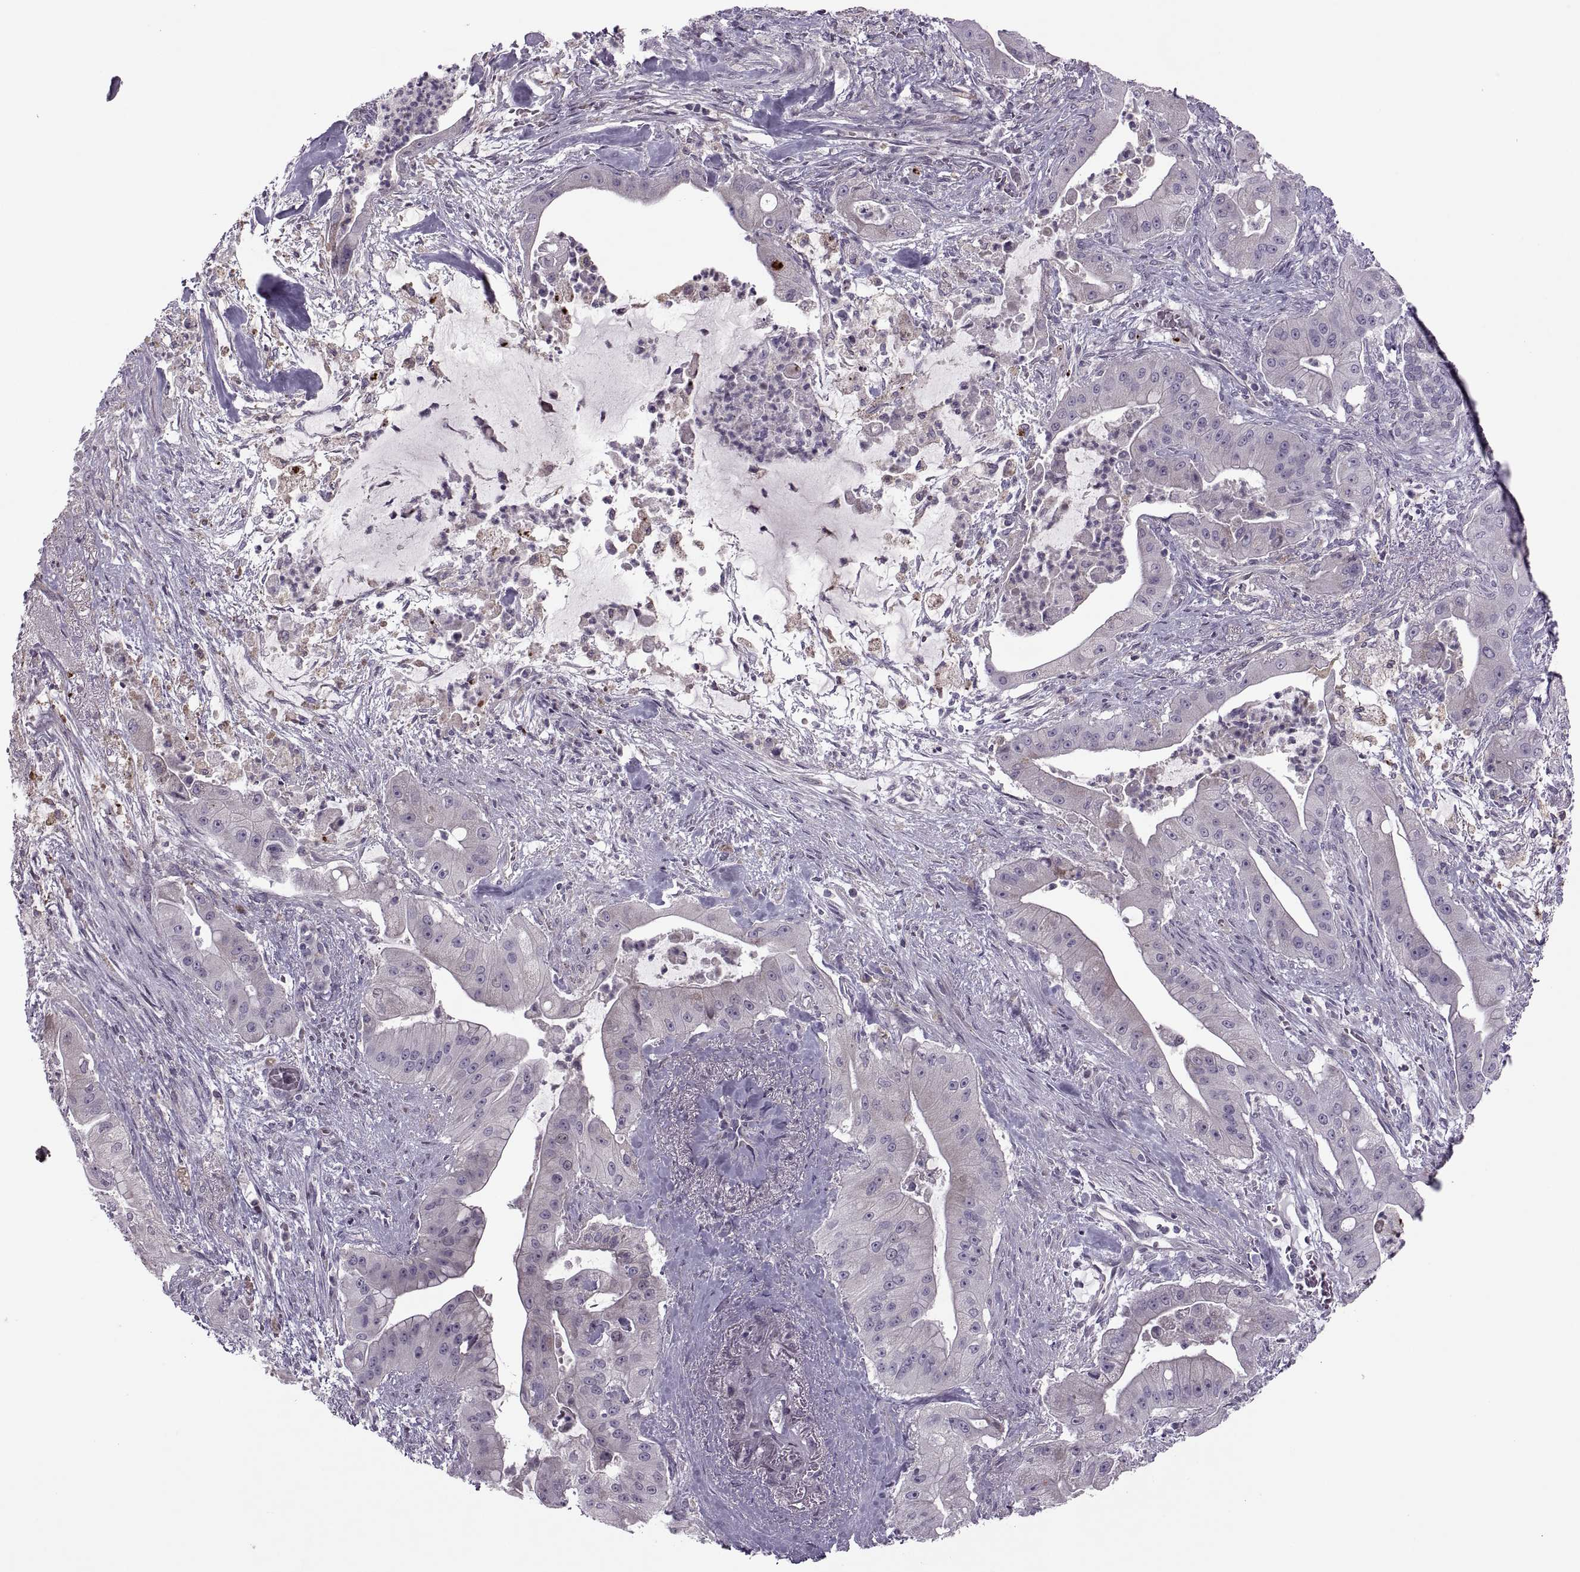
{"staining": {"intensity": "negative", "quantity": "none", "location": "none"}, "tissue": "pancreatic cancer", "cell_type": "Tumor cells", "image_type": "cancer", "snomed": [{"axis": "morphology", "description": "Normal tissue, NOS"}, {"axis": "morphology", "description": "Inflammation, NOS"}, {"axis": "morphology", "description": "Adenocarcinoma, NOS"}, {"axis": "topography", "description": "Pancreas"}], "caption": "The IHC histopathology image has no significant positivity in tumor cells of adenocarcinoma (pancreatic) tissue. Brightfield microscopy of immunohistochemistry (IHC) stained with DAB (3,3'-diaminobenzidine) (brown) and hematoxylin (blue), captured at high magnification.", "gene": "ODF3", "patient": {"sex": "male", "age": 57}}